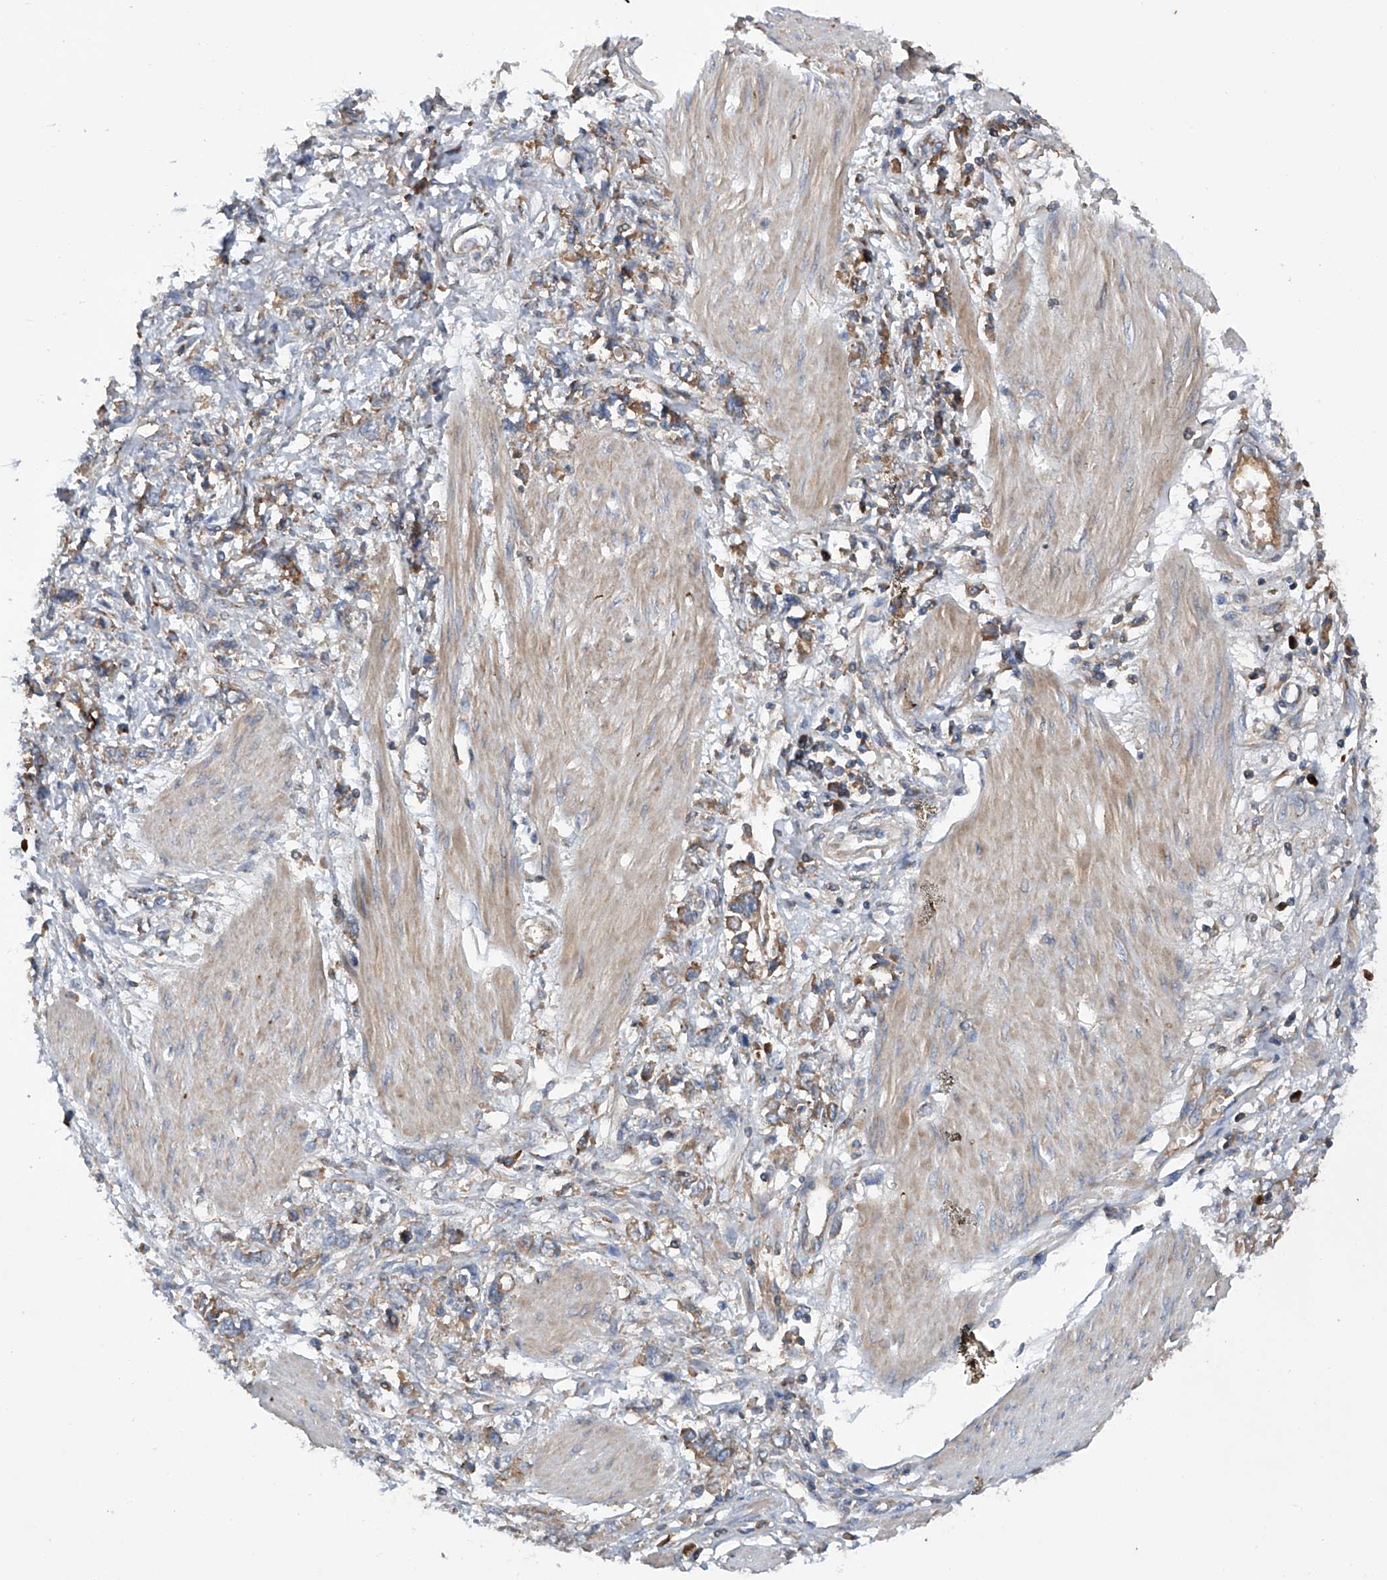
{"staining": {"intensity": "moderate", "quantity": "25%-75%", "location": "cytoplasmic/membranous"}, "tissue": "stomach cancer", "cell_type": "Tumor cells", "image_type": "cancer", "snomed": [{"axis": "morphology", "description": "Adenocarcinoma, NOS"}, {"axis": "topography", "description": "Stomach"}], "caption": "Approximately 25%-75% of tumor cells in adenocarcinoma (stomach) display moderate cytoplasmic/membranous protein expression as visualized by brown immunohistochemical staining.", "gene": "ASCC3", "patient": {"sex": "female", "age": 76}}